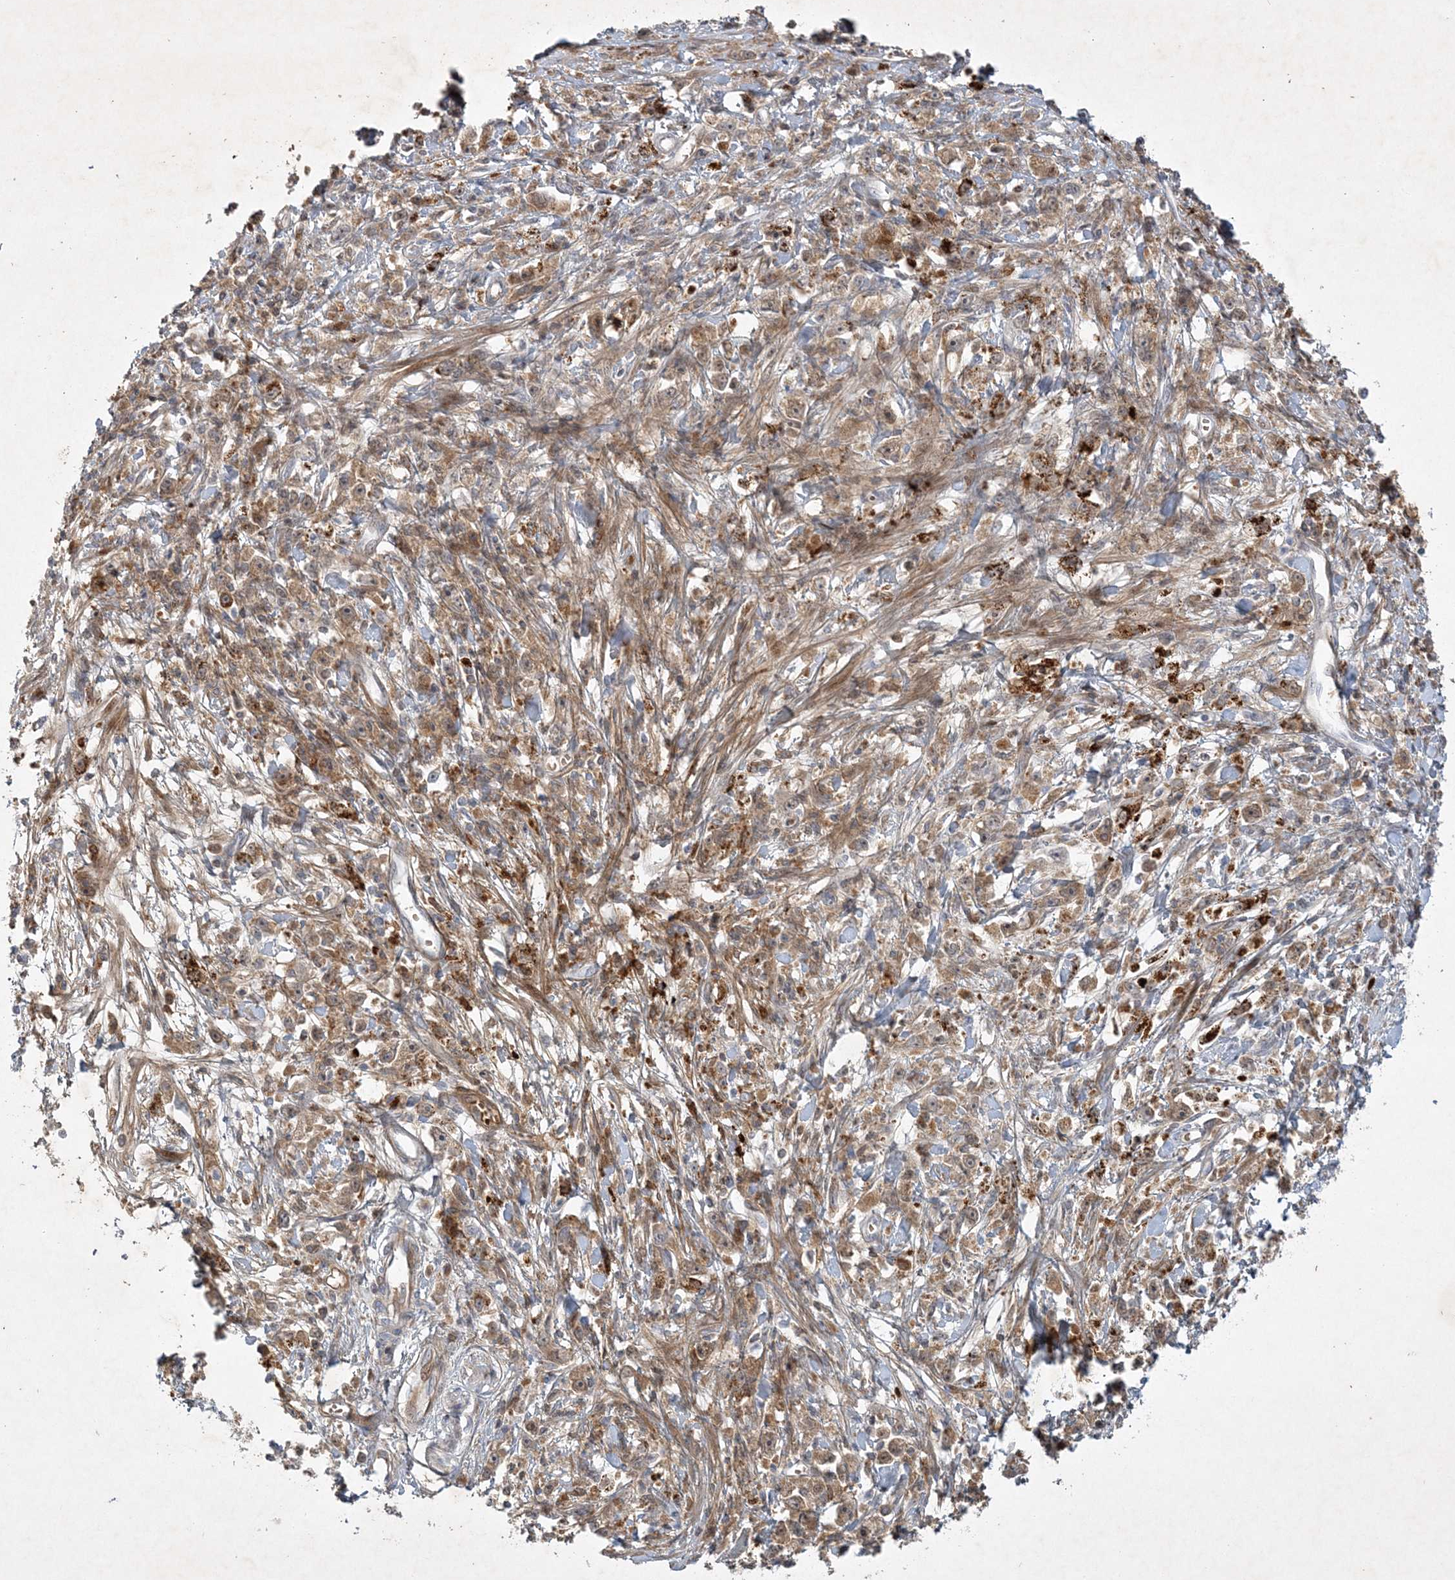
{"staining": {"intensity": "moderate", "quantity": ">75%", "location": "cytoplasmic/membranous"}, "tissue": "stomach cancer", "cell_type": "Tumor cells", "image_type": "cancer", "snomed": [{"axis": "morphology", "description": "Adenocarcinoma, NOS"}, {"axis": "topography", "description": "Stomach"}], "caption": "Moderate cytoplasmic/membranous protein staining is appreciated in about >75% of tumor cells in stomach cancer.", "gene": "THG1L", "patient": {"sex": "female", "age": 59}}